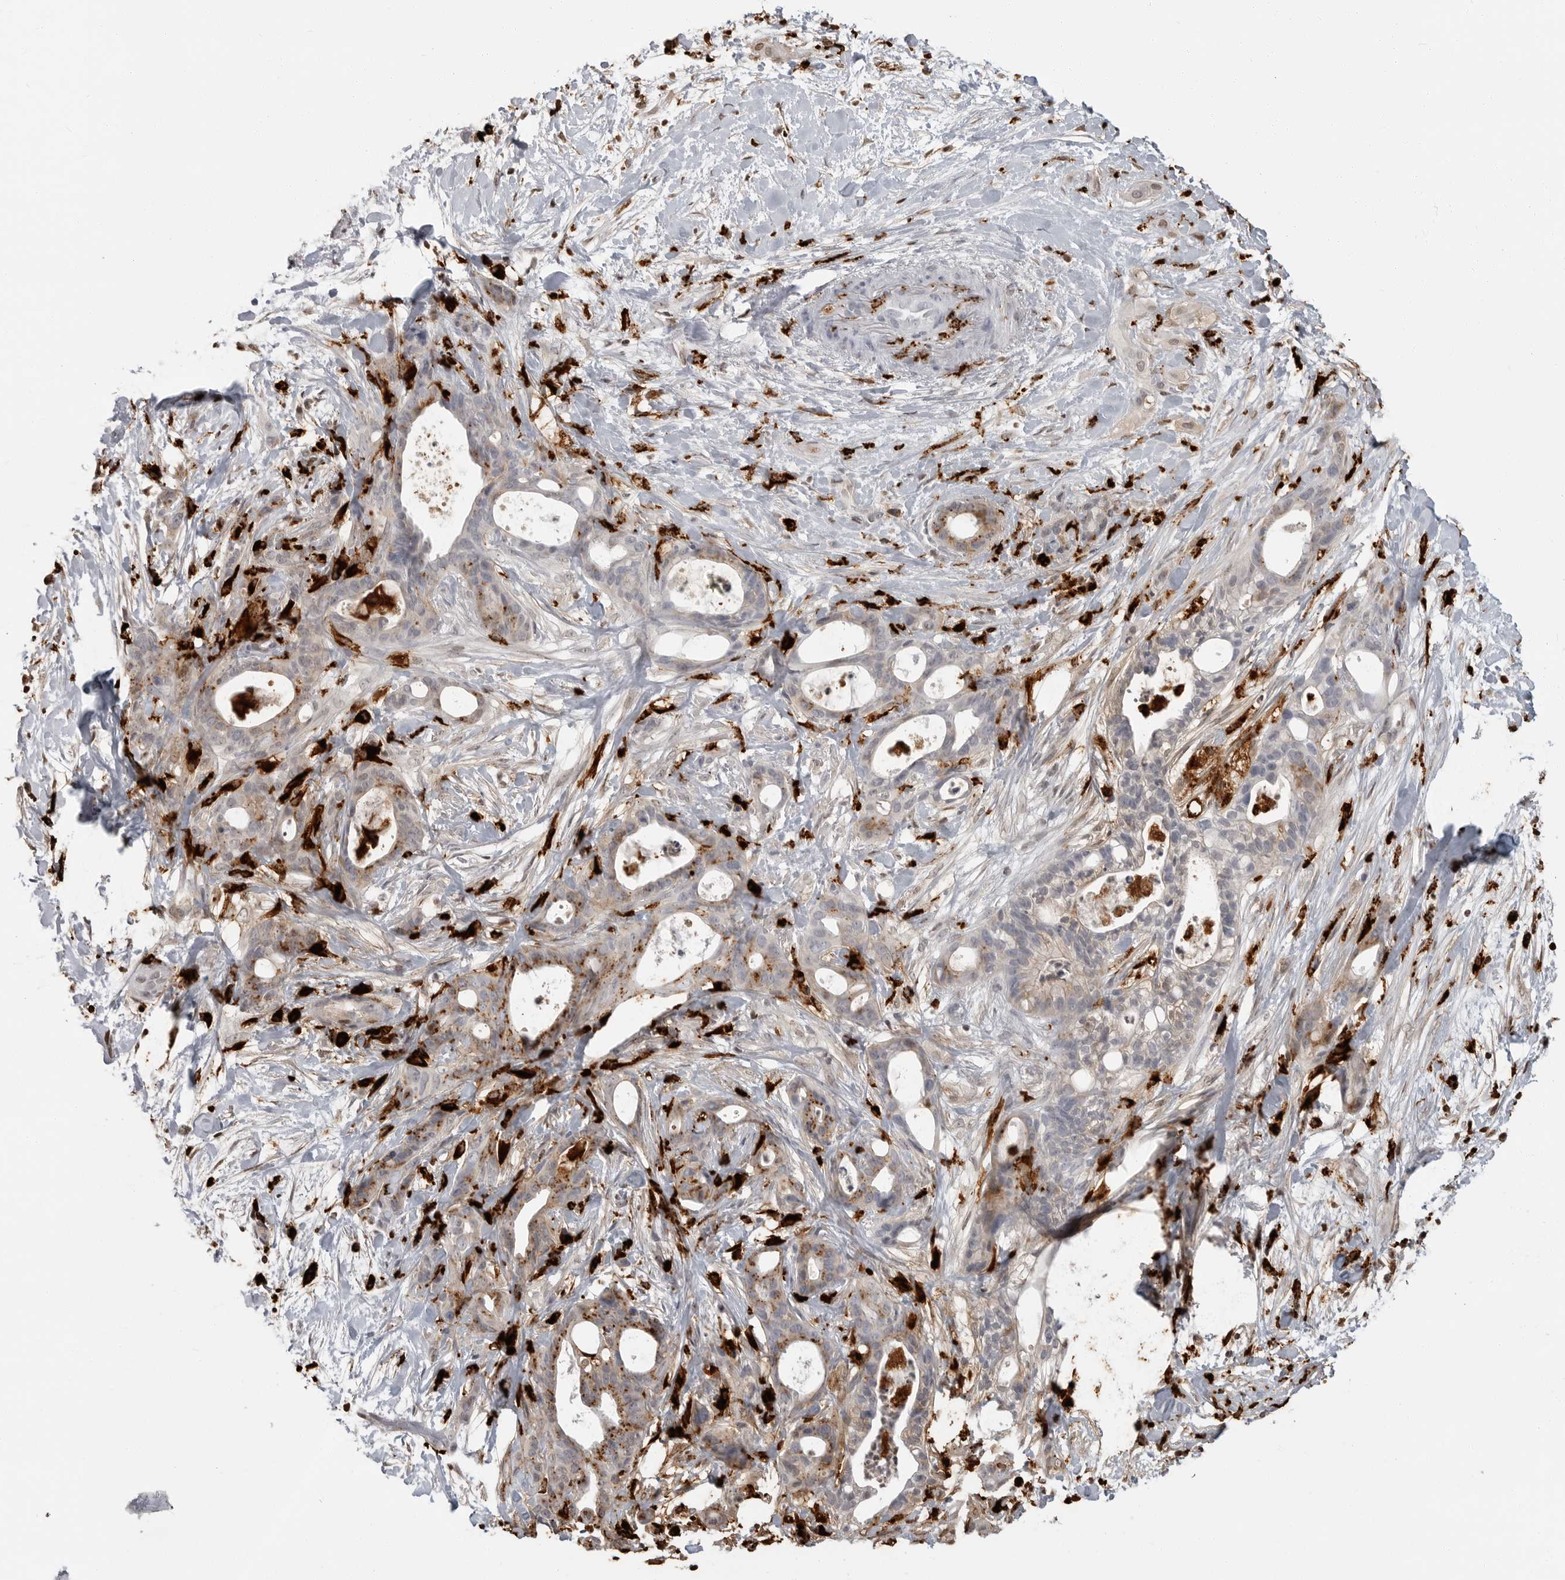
{"staining": {"intensity": "moderate", "quantity": "25%-75%", "location": "cytoplasmic/membranous"}, "tissue": "pancreatic cancer", "cell_type": "Tumor cells", "image_type": "cancer", "snomed": [{"axis": "morphology", "description": "Adenocarcinoma, NOS"}, {"axis": "topography", "description": "Pancreas"}], "caption": "This histopathology image shows pancreatic adenocarcinoma stained with immunohistochemistry (IHC) to label a protein in brown. The cytoplasmic/membranous of tumor cells show moderate positivity for the protein. Nuclei are counter-stained blue.", "gene": "IFI30", "patient": {"sex": "male", "age": 58}}